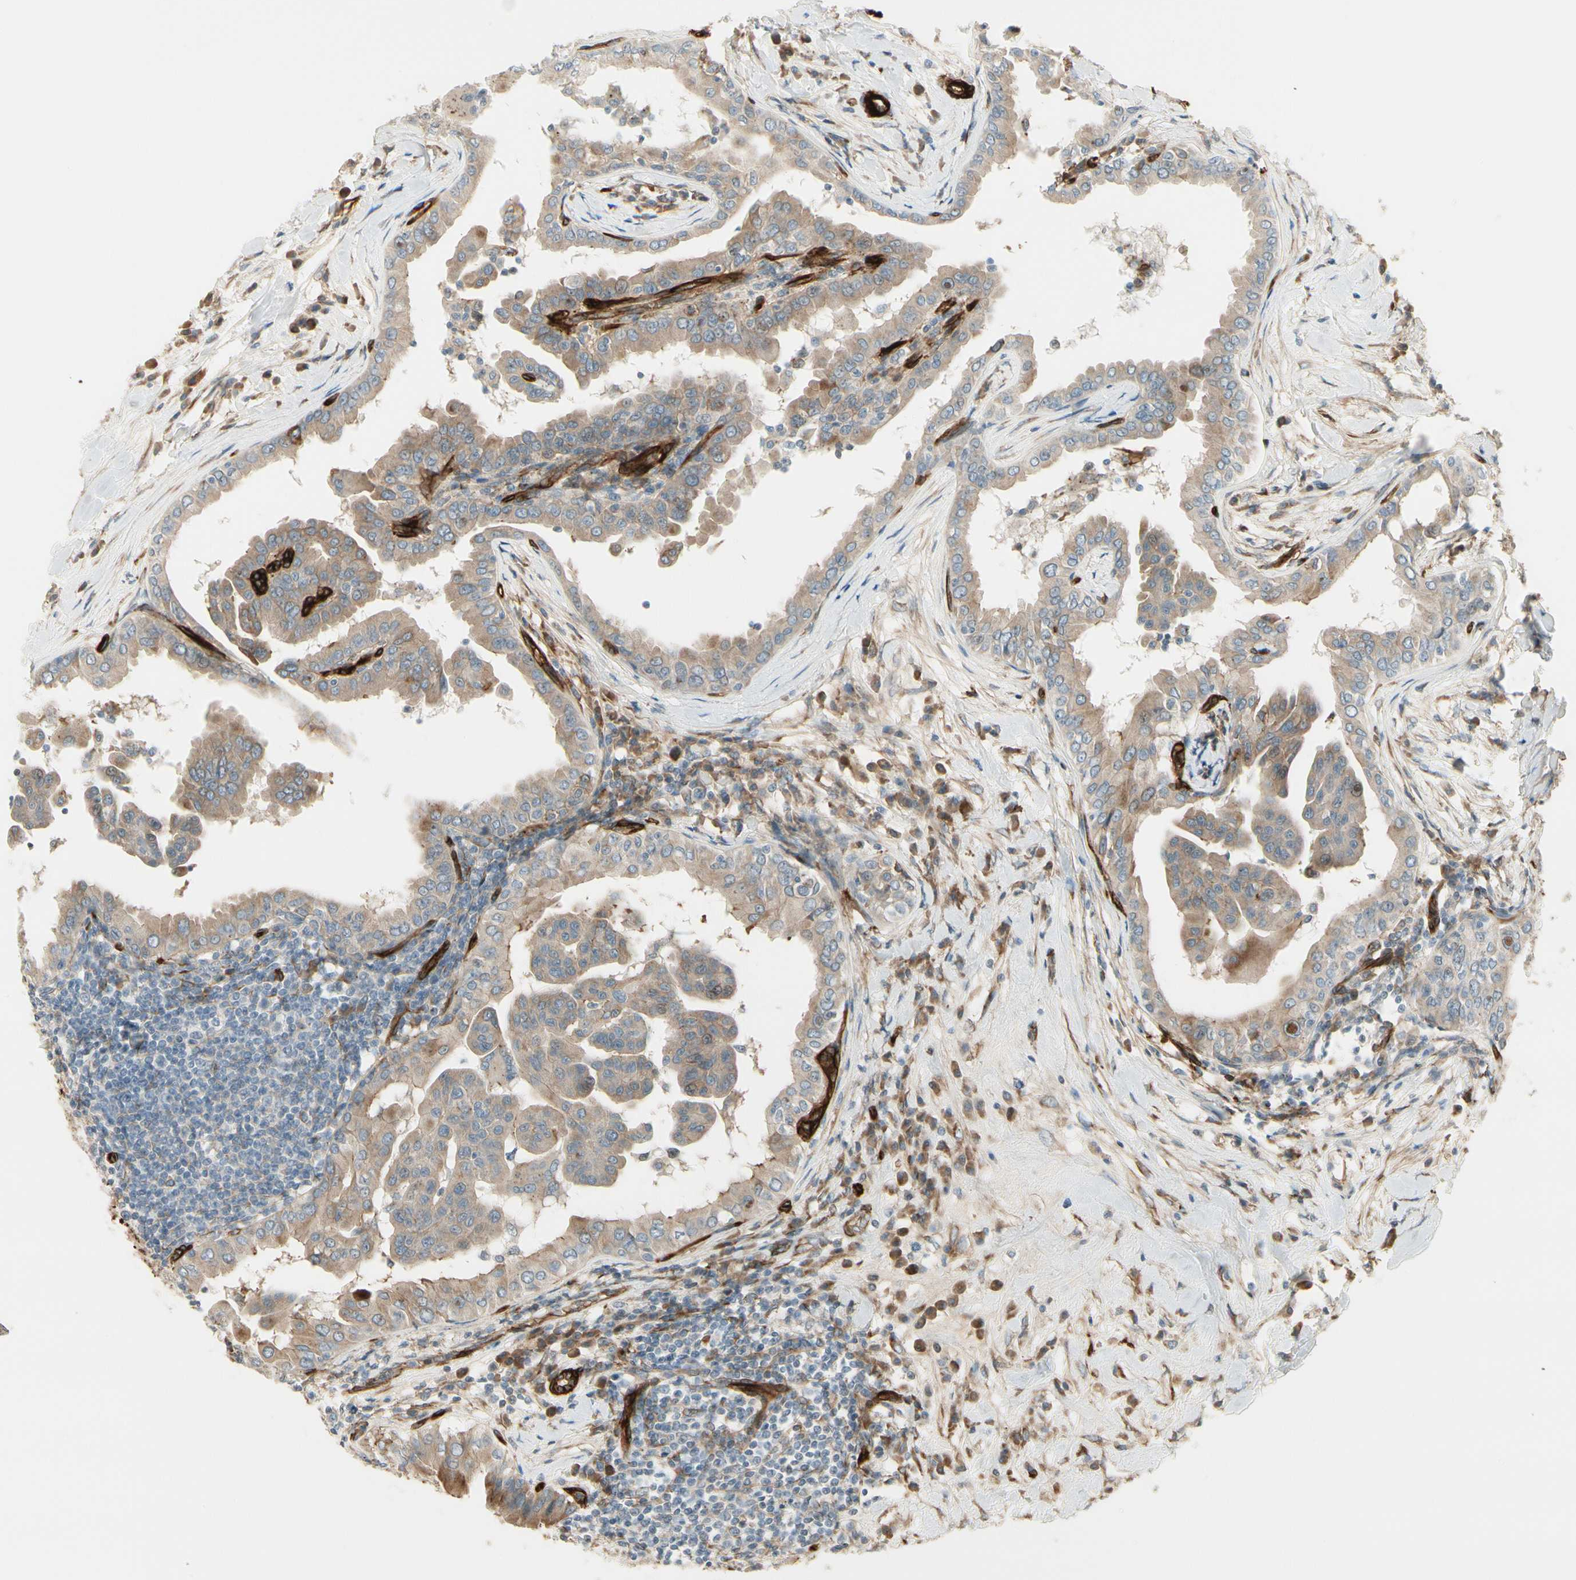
{"staining": {"intensity": "weak", "quantity": ">75%", "location": "cytoplasmic/membranous"}, "tissue": "thyroid cancer", "cell_type": "Tumor cells", "image_type": "cancer", "snomed": [{"axis": "morphology", "description": "Papillary adenocarcinoma, NOS"}, {"axis": "topography", "description": "Thyroid gland"}], "caption": "There is low levels of weak cytoplasmic/membranous expression in tumor cells of thyroid cancer (papillary adenocarcinoma), as demonstrated by immunohistochemical staining (brown color).", "gene": "MCAM", "patient": {"sex": "male", "age": 33}}